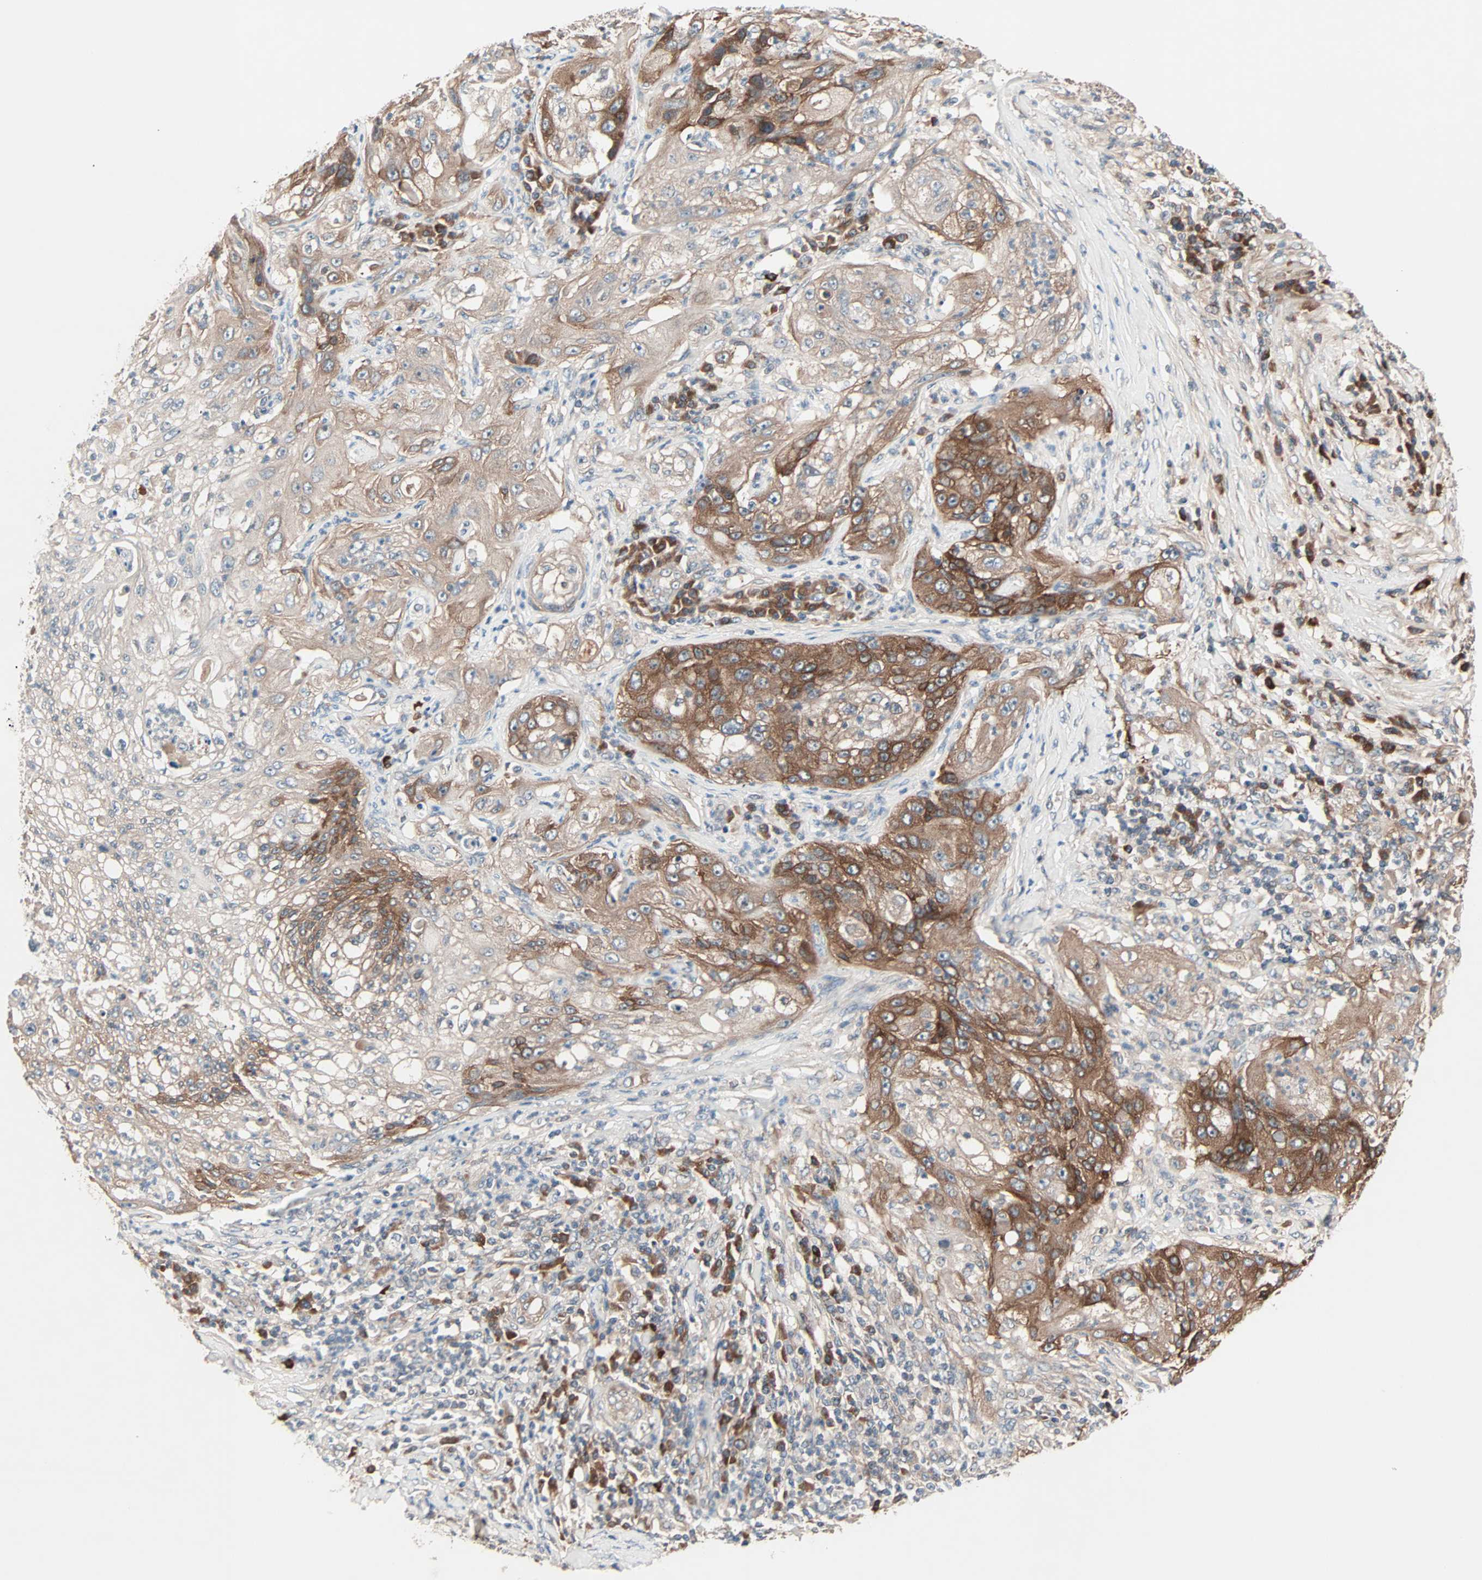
{"staining": {"intensity": "moderate", "quantity": ">75%", "location": "cytoplasmic/membranous"}, "tissue": "lung cancer", "cell_type": "Tumor cells", "image_type": "cancer", "snomed": [{"axis": "morphology", "description": "Inflammation, NOS"}, {"axis": "morphology", "description": "Squamous cell carcinoma, NOS"}, {"axis": "topography", "description": "Lymph node"}, {"axis": "topography", "description": "Soft tissue"}, {"axis": "topography", "description": "Lung"}], "caption": "Lung cancer tissue demonstrates moderate cytoplasmic/membranous expression in about >75% of tumor cells", "gene": "CAD", "patient": {"sex": "male", "age": 66}}